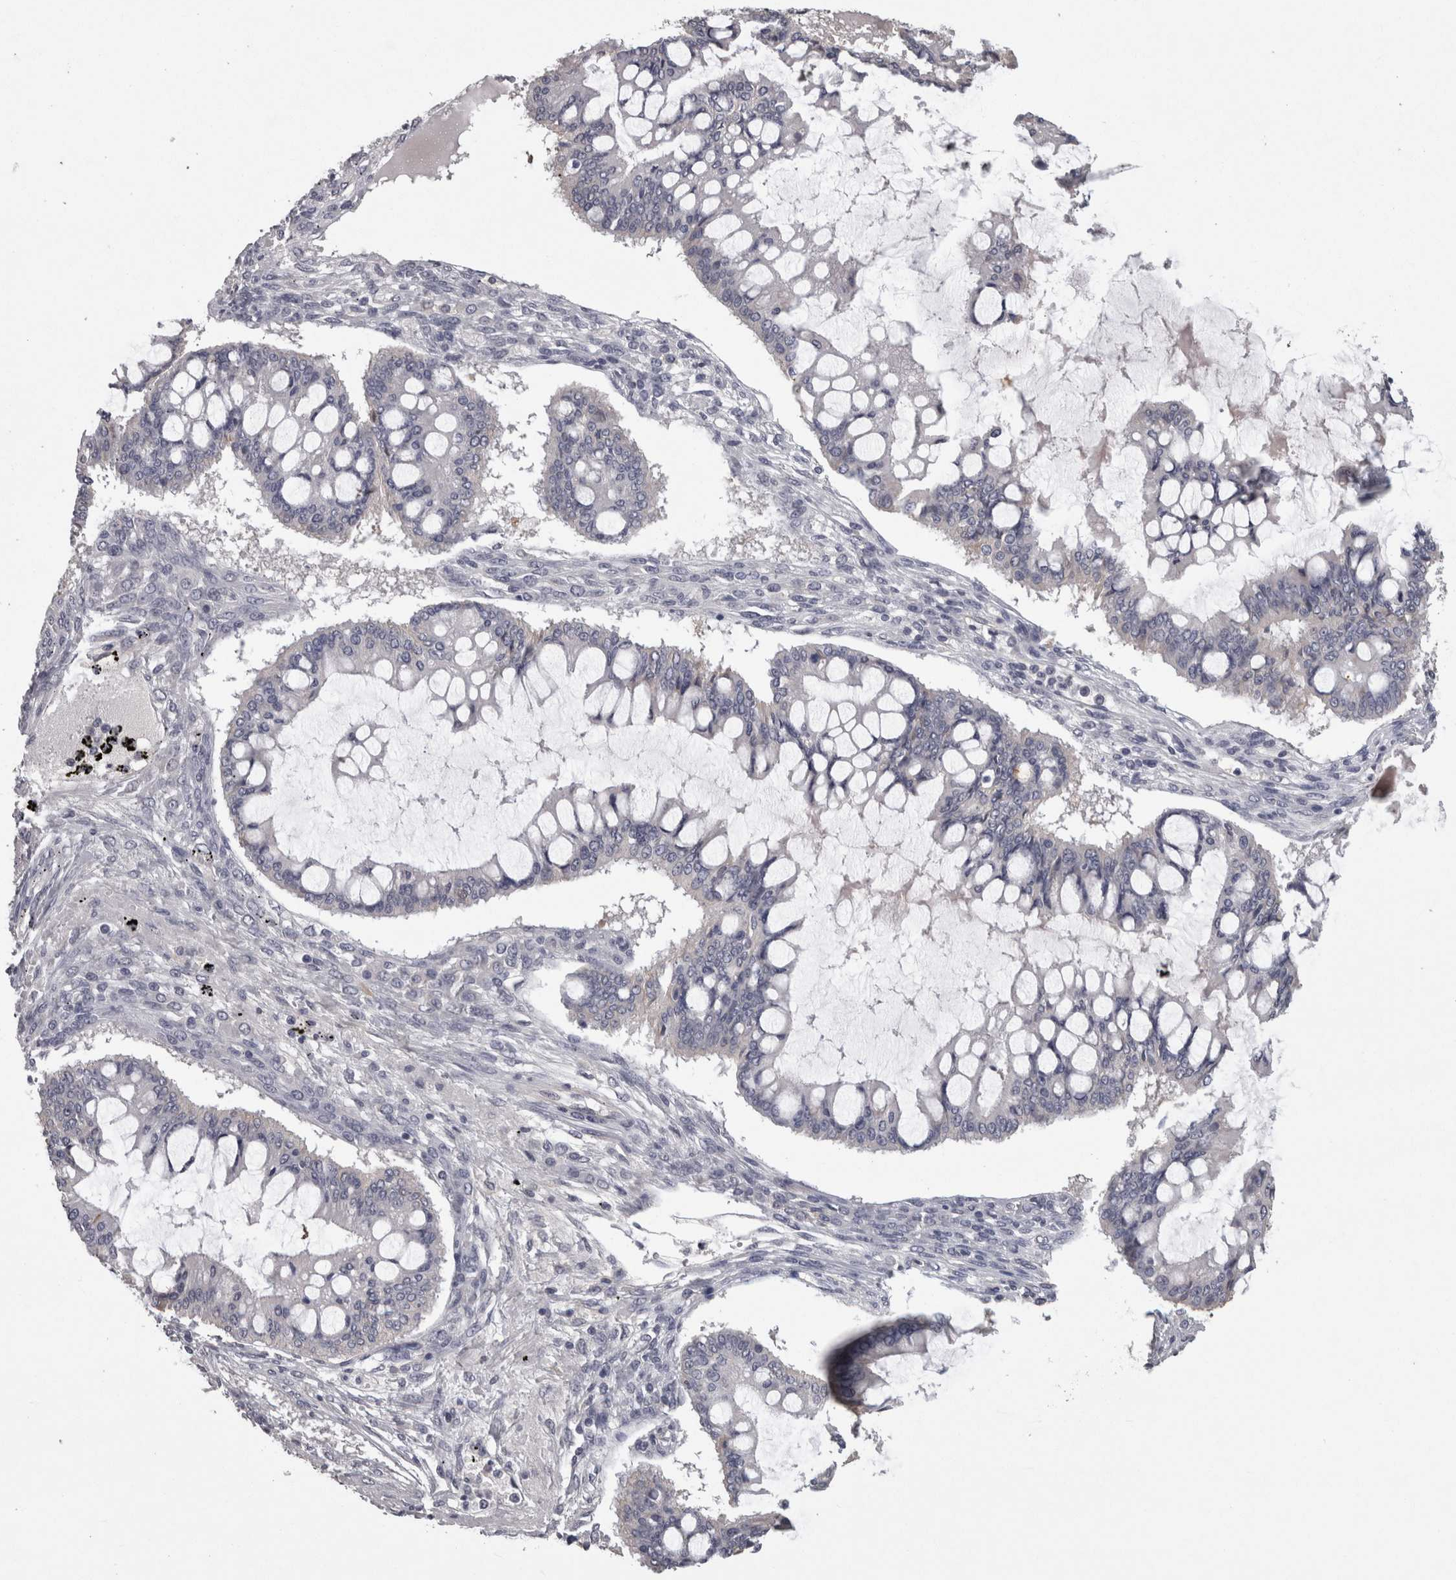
{"staining": {"intensity": "negative", "quantity": "none", "location": "none"}, "tissue": "ovarian cancer", "cell_type": "Tumor cells", "image_type": "cancer", "snomed": [{"axis": "morphology", "description": "Cystadenocarcinoma, mucinous, NOS"}, {"axis": "topography", "description": "Ovary"}], "caption": "This image is of mucinous cystadenocarcinoma (ovarian) stained with IHC to label a protein in brown with the nuclei are counter-stained blue. There is no staining in tumor cells.", "gene": "PON3", "patient": {"sex": "female", "age": 73}}